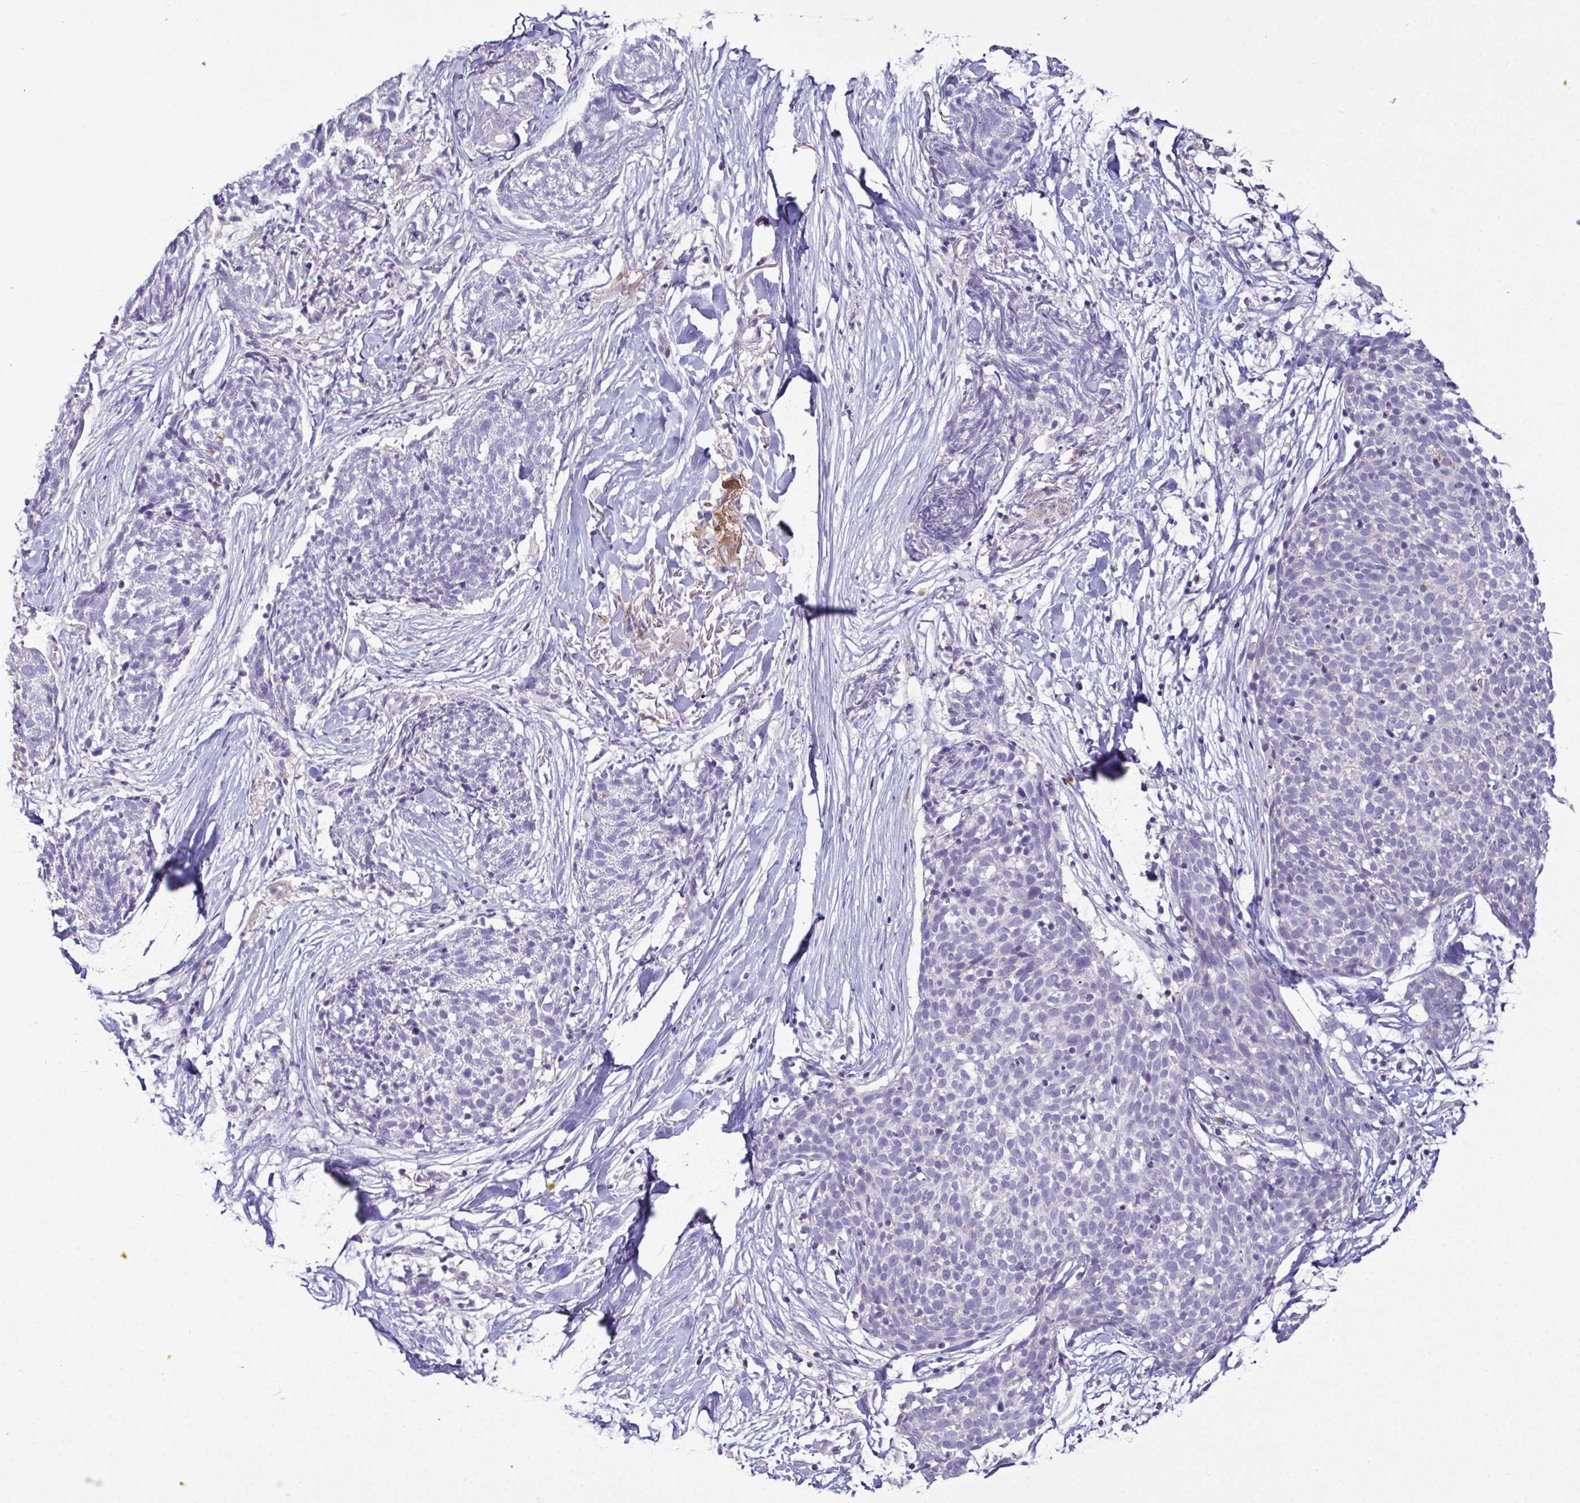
{"staining": {"intensity": "negative", "quantity": "none", "location": "none"}, "tissue": "skin cancer", "cell_type": "Tumor cells", "image_type": "cancer", "snomed": [{"axis": "morphology", "description": "Squamous cell carcinoma, NOS"}, {"axis": "topography", "description": "Skin"}, {"axis": "topography", "description": "Vulva"}], "caption": "Immunohistochemical staining of human skin squamous cell carcinoma exhibits no significant staining in tumor cells.", "gene": "MARCO", "patient": {"sex": "female", "age": 75}}